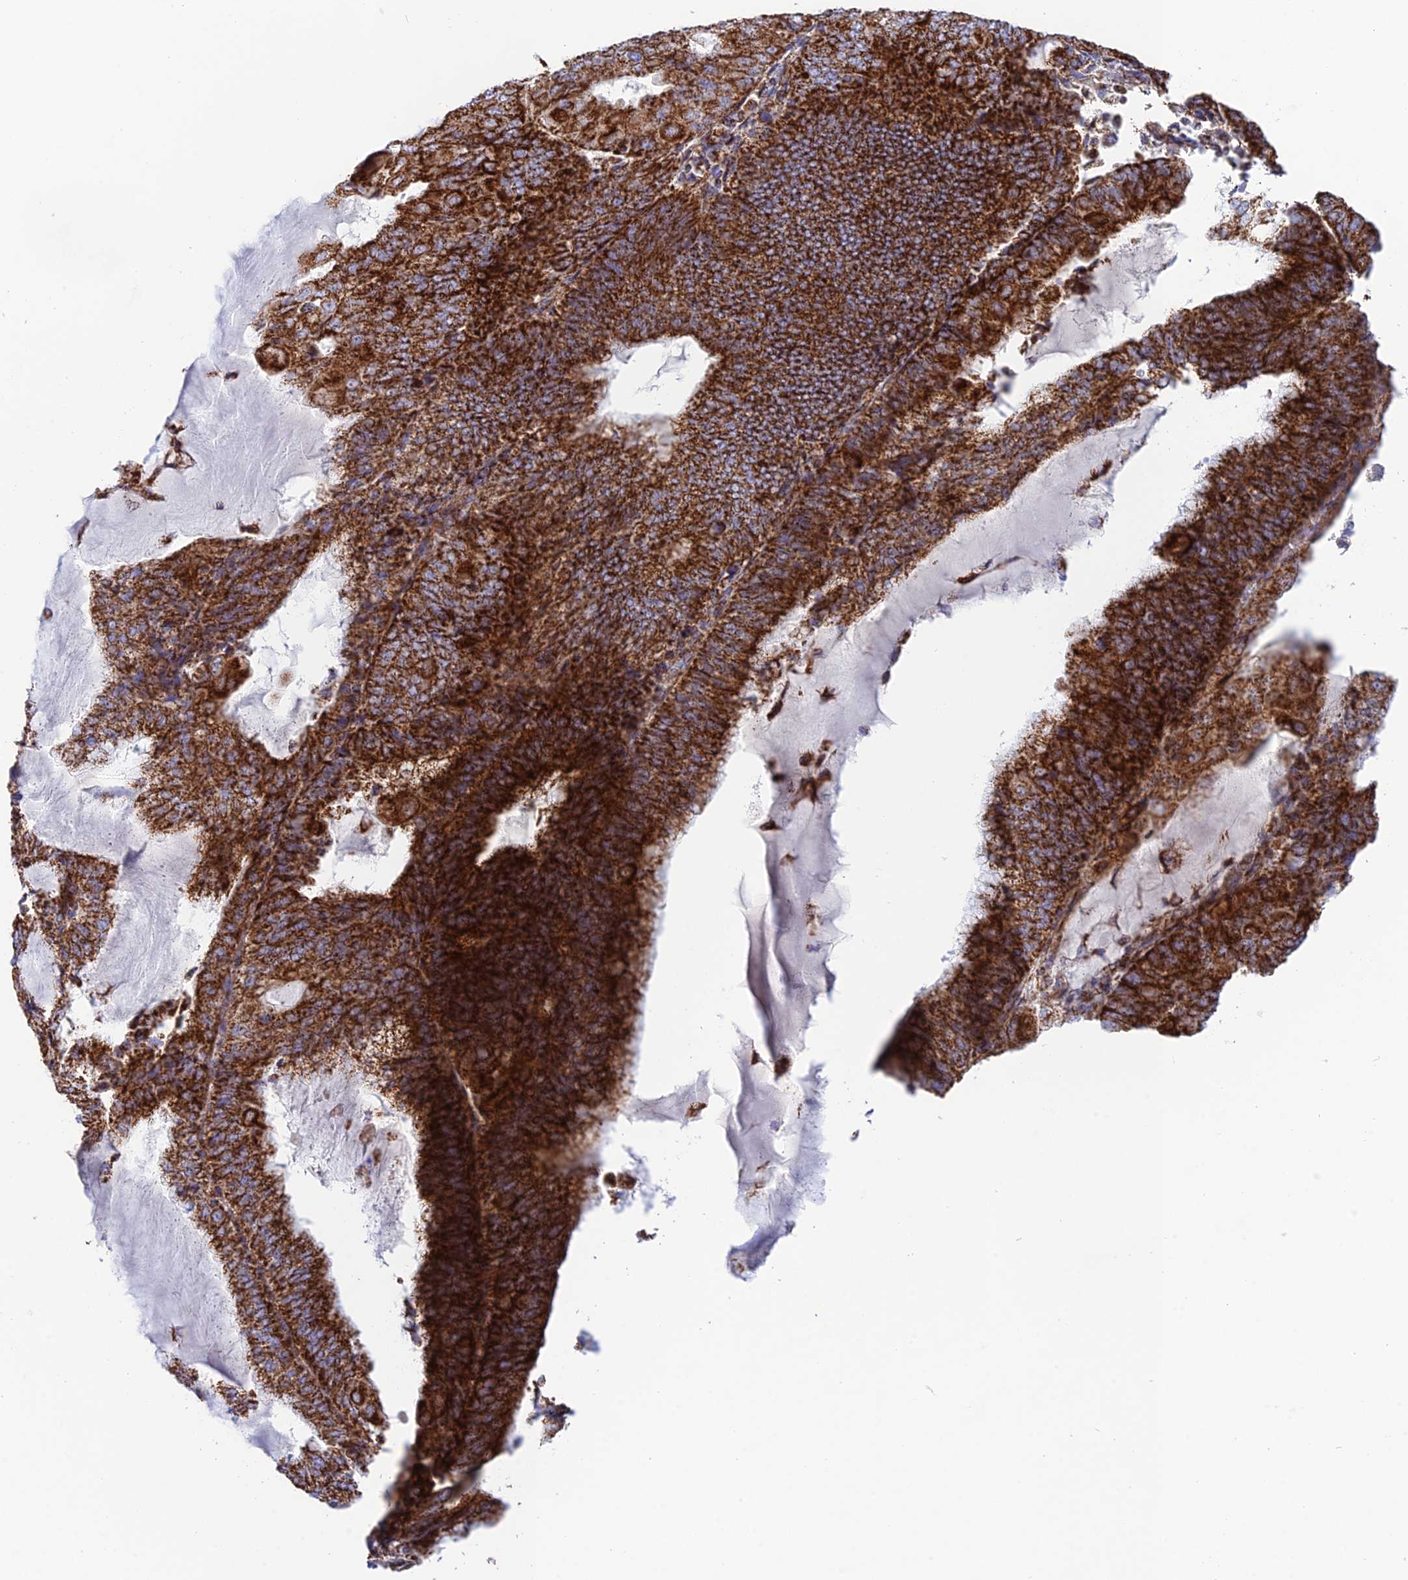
{"staining": {"intensity": "strong", "quantity": ">75%", "location": "cytoplasmic/membranous"}, "tissue": "endometrial cancer", "cell_type": "Tumor cells", "image_type": "cancer", "snomed": [{"axis": "morphology", "description": "Adenocarcinoma, NOS"}, {"axis": "topography", "description": "Endometrium"}], "caption": "Endometrial cancer (adenocarcinoma) was stained to show a protein in brown. There is high levels of strong cytoplasmic/membranous positivity in approximately >75% of tumor cells. (DAB IHC, brown staining for protein, blue staining for nuclei).", "gene": "CHCHD3", "patient": {"sex": "female", "age": 81}}